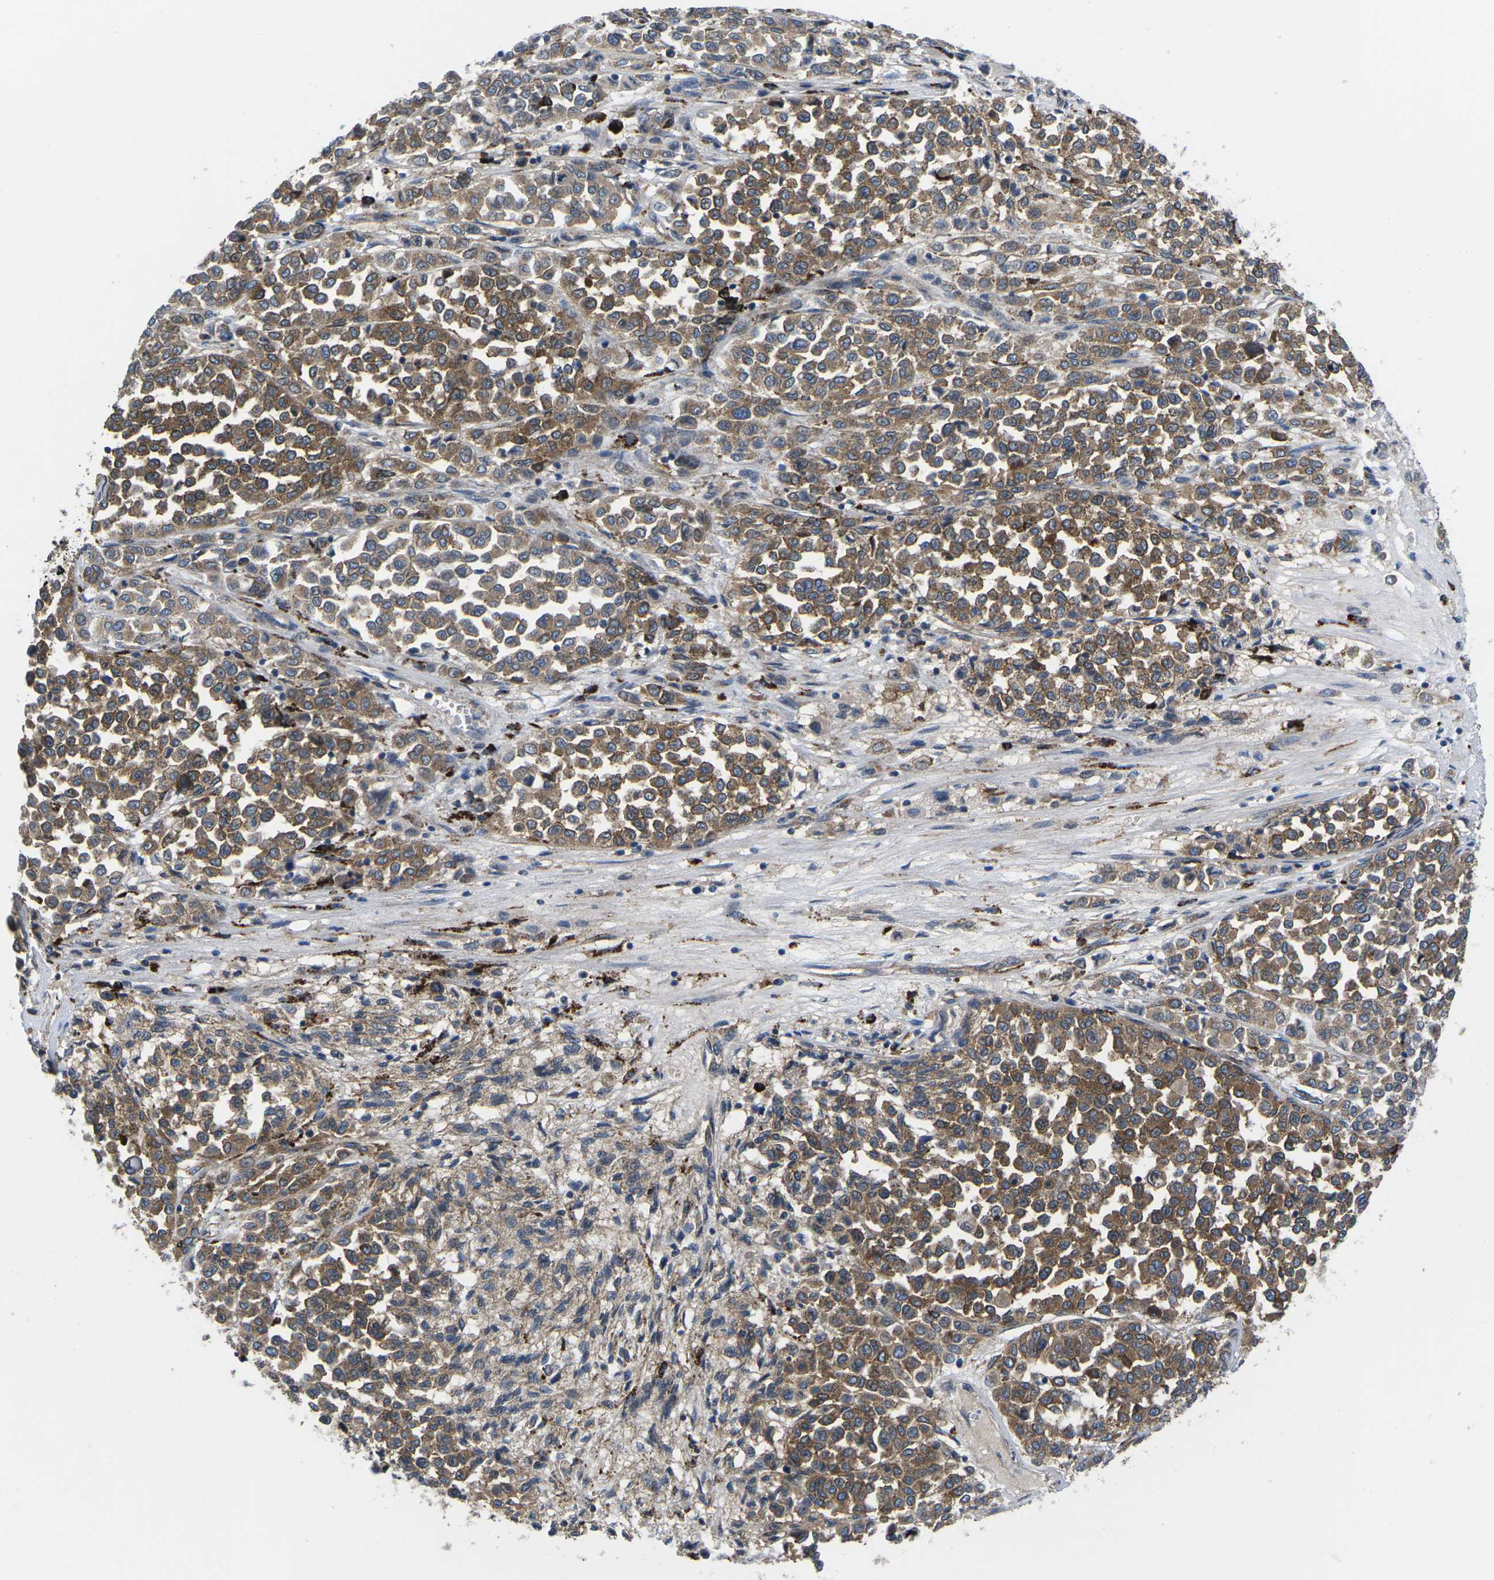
{"staining": {"intensity": "moderate", "quantity": ">75%", "location": "cytoplasmic/membranous"}, "tissue": "melanoma", "cell_type": "Tumor cells", "image_type": "cancer", "snomed": [{"axis": "morphology", "description": "Malignant melanoma, Metastatic site"}, {"axis": "topography", "description": "Pancreas"}], "caption": "A micrograph of human malignant melanoma (metastatic site) stained for a protein reveals moderate cytoplasmic/membranous brown staining in tumor cells.", "gene": "DLG1", "patient": {"sex": "female", "age": 30}}